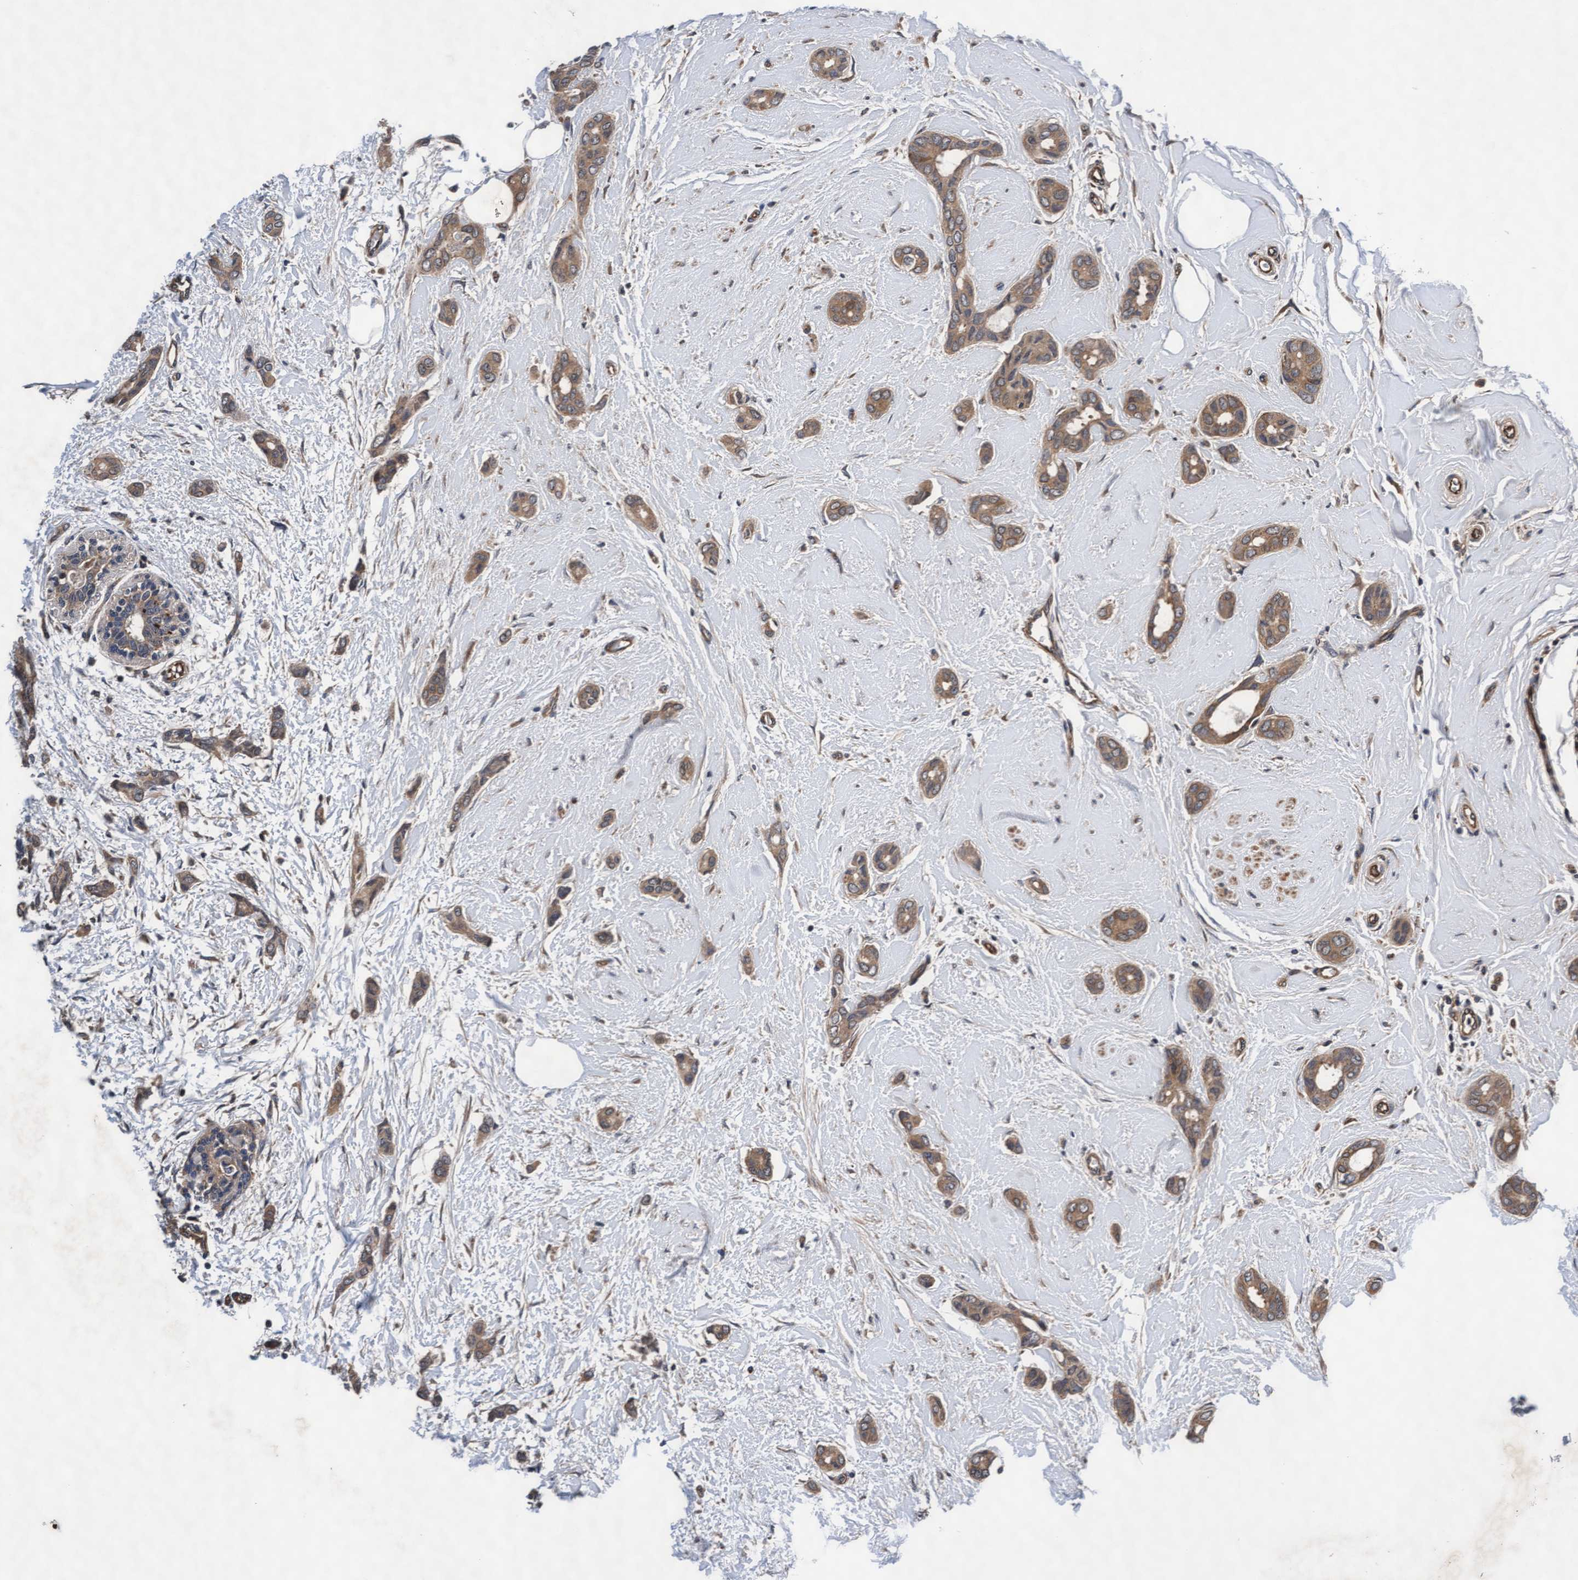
{"staining": {"intensity": "moderate", "quantity": ">75%", "location": "cytoplasmic/membranous"}, "tissue": "breast cancer", "cell_type": "Tumor cells", "image_type": "cancer", "snomed": [{"axis": "morphology", "description": "Duct carcinoma"}, {"axis": "topography", "description": "Breast"}], "caption": "A brown stain highlights moderate cytoplasmic/membranous expression of a protein in breast cancer (invasive ductal carcinoma) tumor cells.", "gene": "EFCAB13", "patient": {"sex": "female", "age": 55}}